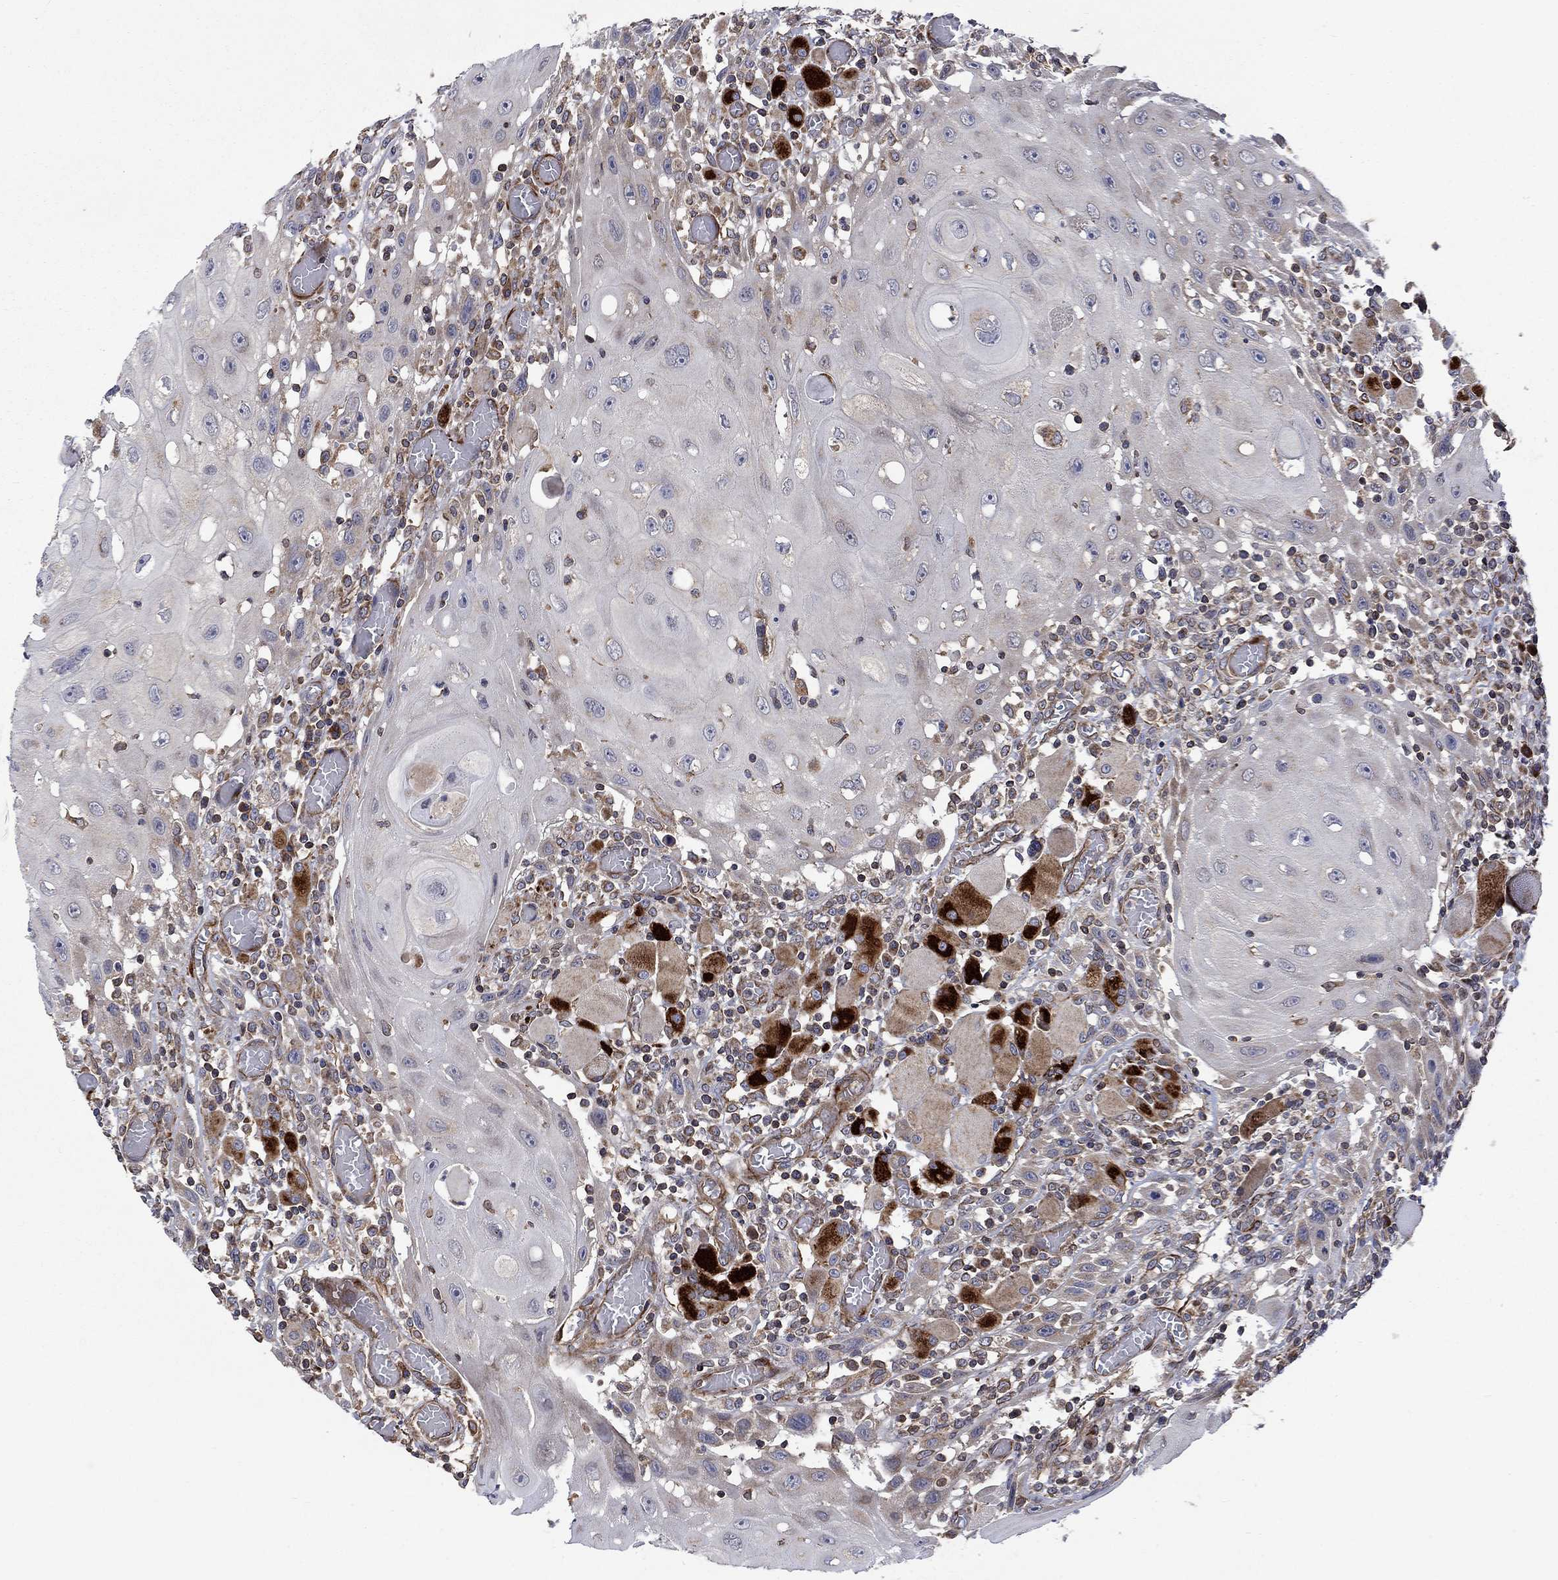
{"staining": {"intensity": "moderate", "quantity": "25%-75%", "location": "cytoplasmic/membranous"}, "tissue": "head and neck cancer", "cell_type": "Tumor cells", "image_type": "cancer", "snomed": [{"axis": "morphology", "description": "Normal tissue, NOS"}, {"axis": "morphology", "description": "Squamous cell carcinoma, NOS"}, {"axis": "topography", "description": "Oral tissue"}, {"axis": "topography", "description": "Head-Neck"}], "caption": "A histopathology image of head and neck cancer stained for a protein exhibits moderate cytoplasmic/membranous brown staining in tumor cells.", "gene": "NDUFC1", "patient": {"sex": "male", "age": 71}}